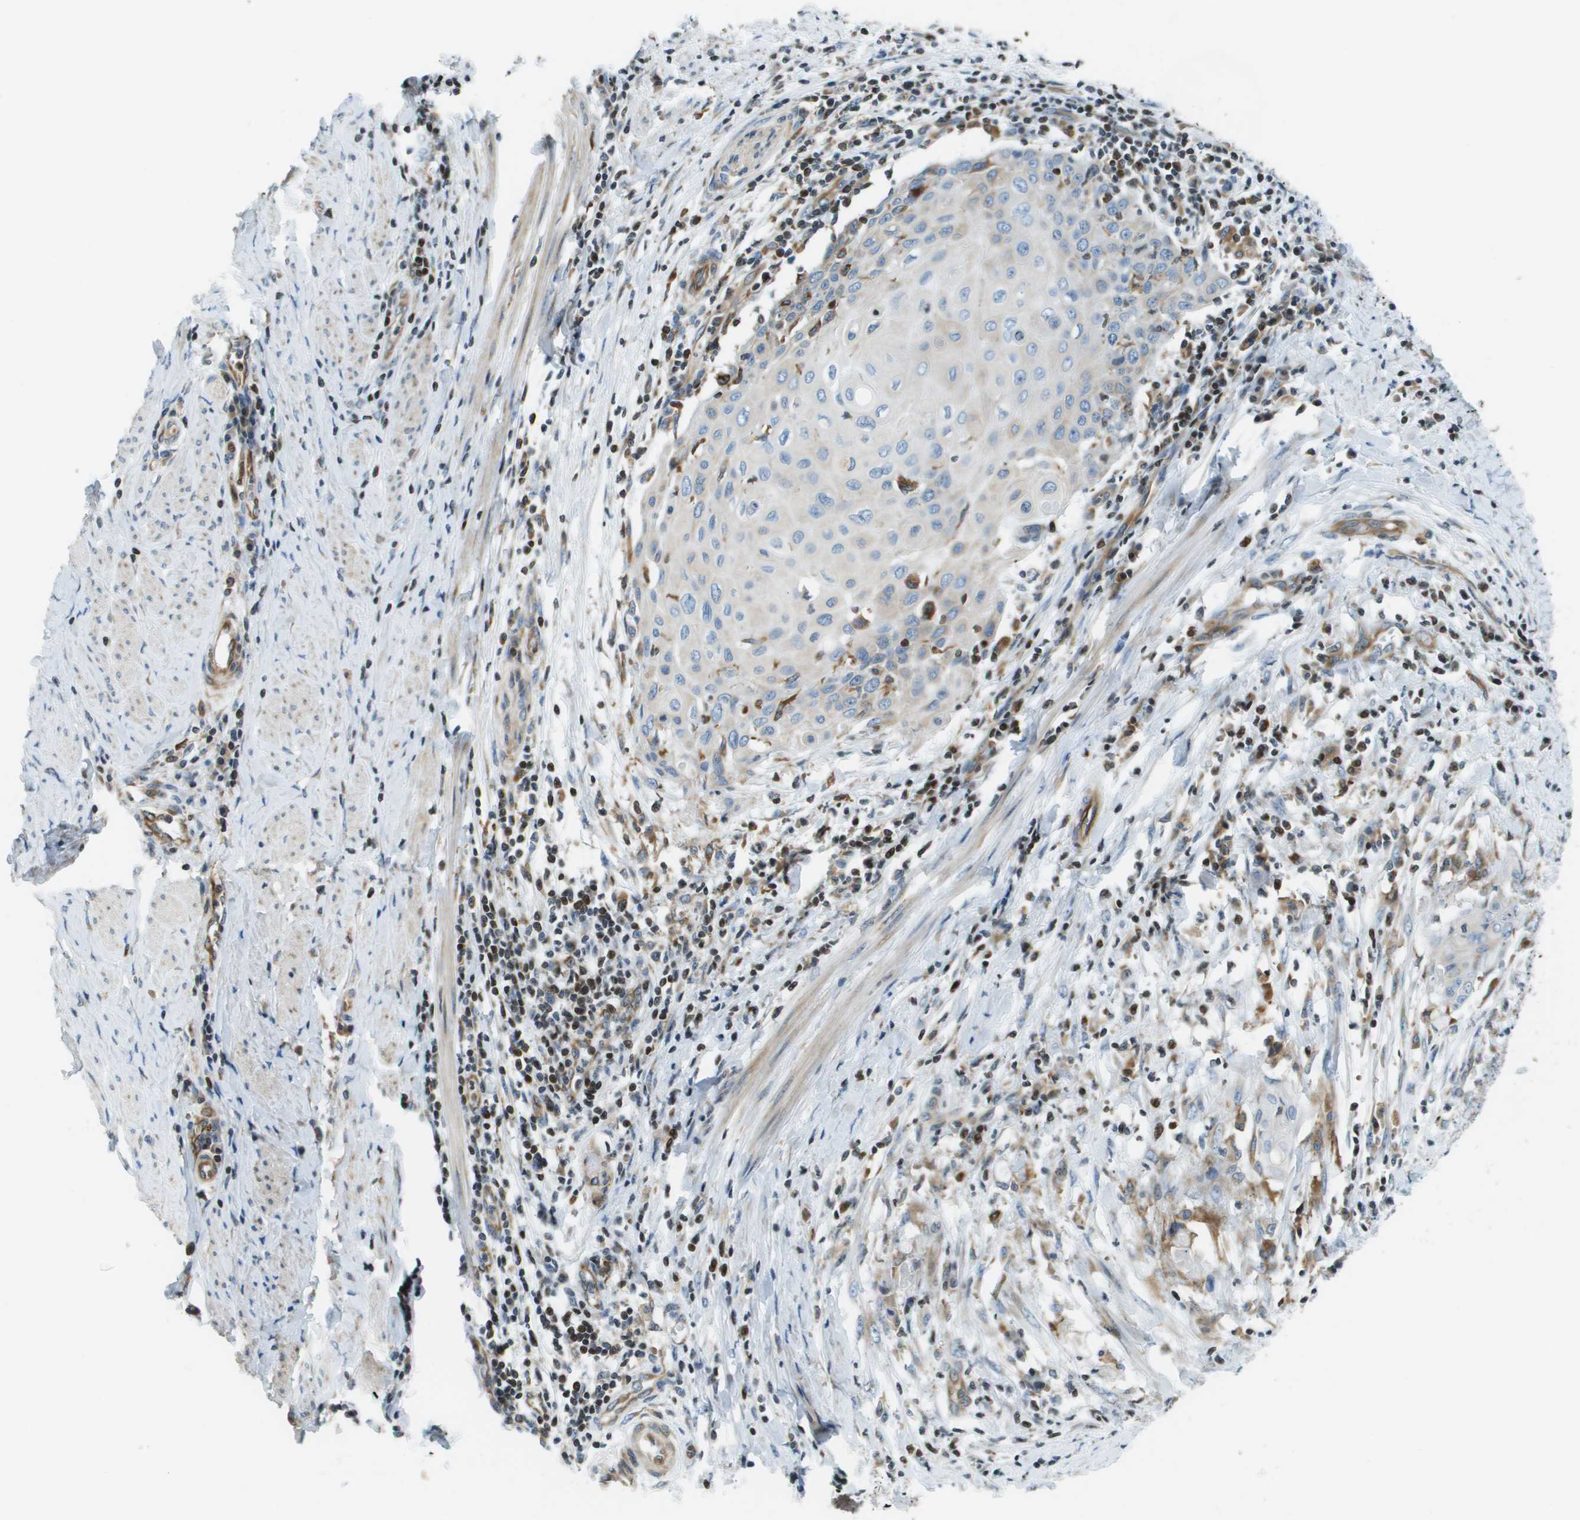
{"staining": {"intensity": "negative", "quantity": "none", "location": "none"}, "tissue": "cervical cancer", "cell_type": "Tumor cells", "image_type": "cancer", "snomed": [{"axis": "morphology", "description": "Squamous cell carcinoma, NOS"}, {"axis": "topography", "description": "Cervix"}], "caption": "Tumor cells are negative for protein expression in human cervical cancer.", "gene": "ESYT1", "patient": {"sex": "female", "age": 39}}